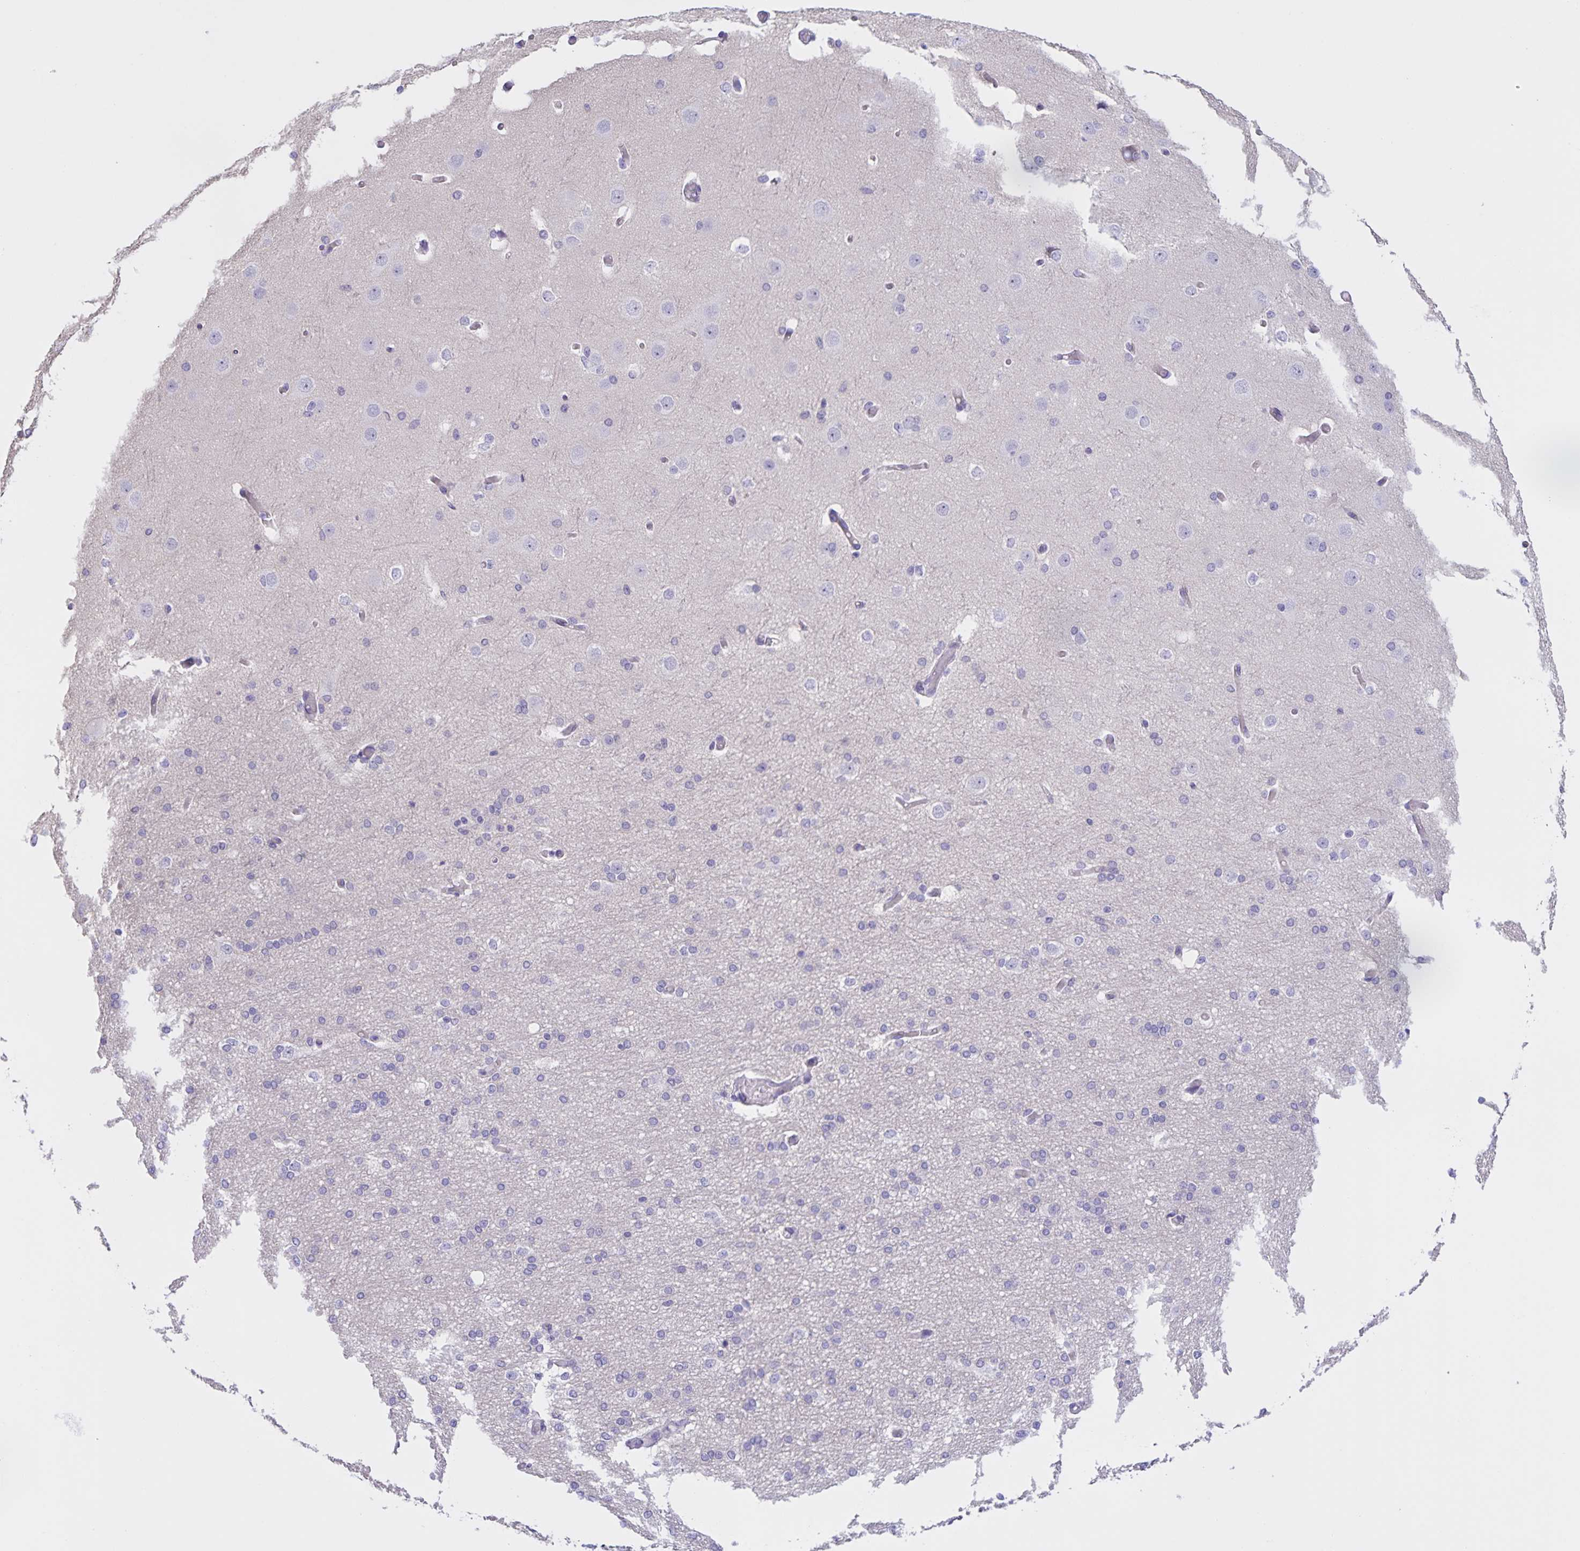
{"staining": {"intensity": "negative", "quantity": "none", "location": "none"}, "tissue": "cerebral cortex", "cell_type": "Endothelial cells", "image_type": "normal", "snomed": [{"axis": "morphology", "description": "Normal tissue, NOS"}, {"axis": "morphology", "description": "Inflammation, NOS"}, {"axis": "topography", "description": "Cerebral cortex"}], "caption": "A high-resolution photomicrograph shows immunohistochemistry staining of normal cerebral cortex, which shows no significant positivity in endothelial cells. (Immunohistochemistry (ihc), brightfield microscopy, high magnification).", "gene": "DMGDH", "patient": {"sex": "male", "age": 6}}